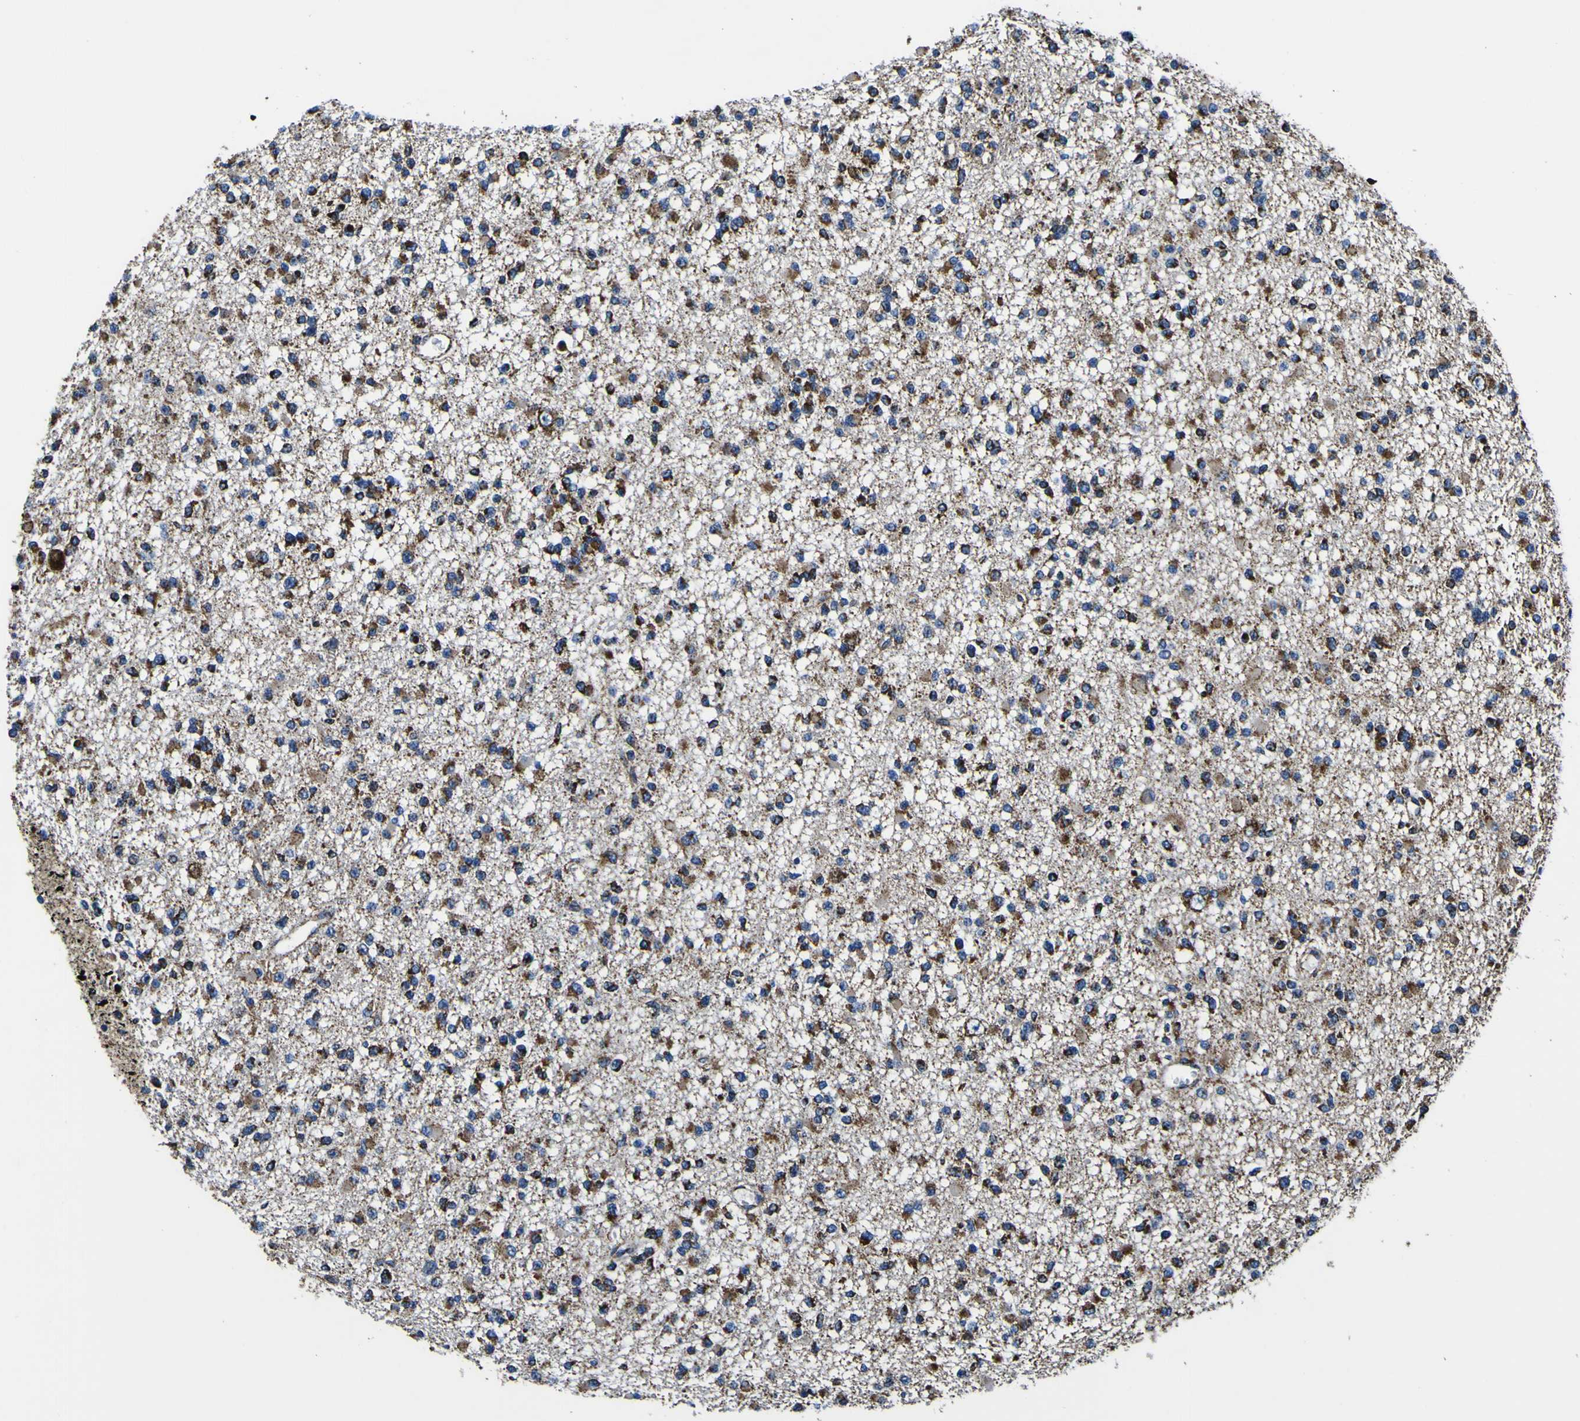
{"staining": {"intensity": "strong", "quantity": "25%-75%", "location": "cytoplasmic/membranous"}, "tissue": "glioma", "cell_type": "Tumor cells", "image_type": "cancer", "snomed": [{"axis": "morphology", "description": "Glioma, malignant, Low grade"}, {"axis": "topography", "description": "Brain"}], "caption": "The image shows immunohistochemical staining of glioma. There is strong cytoplasmic/membranous positivity is present in about 25%-75% of tumor cells.", "gene": "PTRH2", "patient": {"sex": "female", "age": 22}}